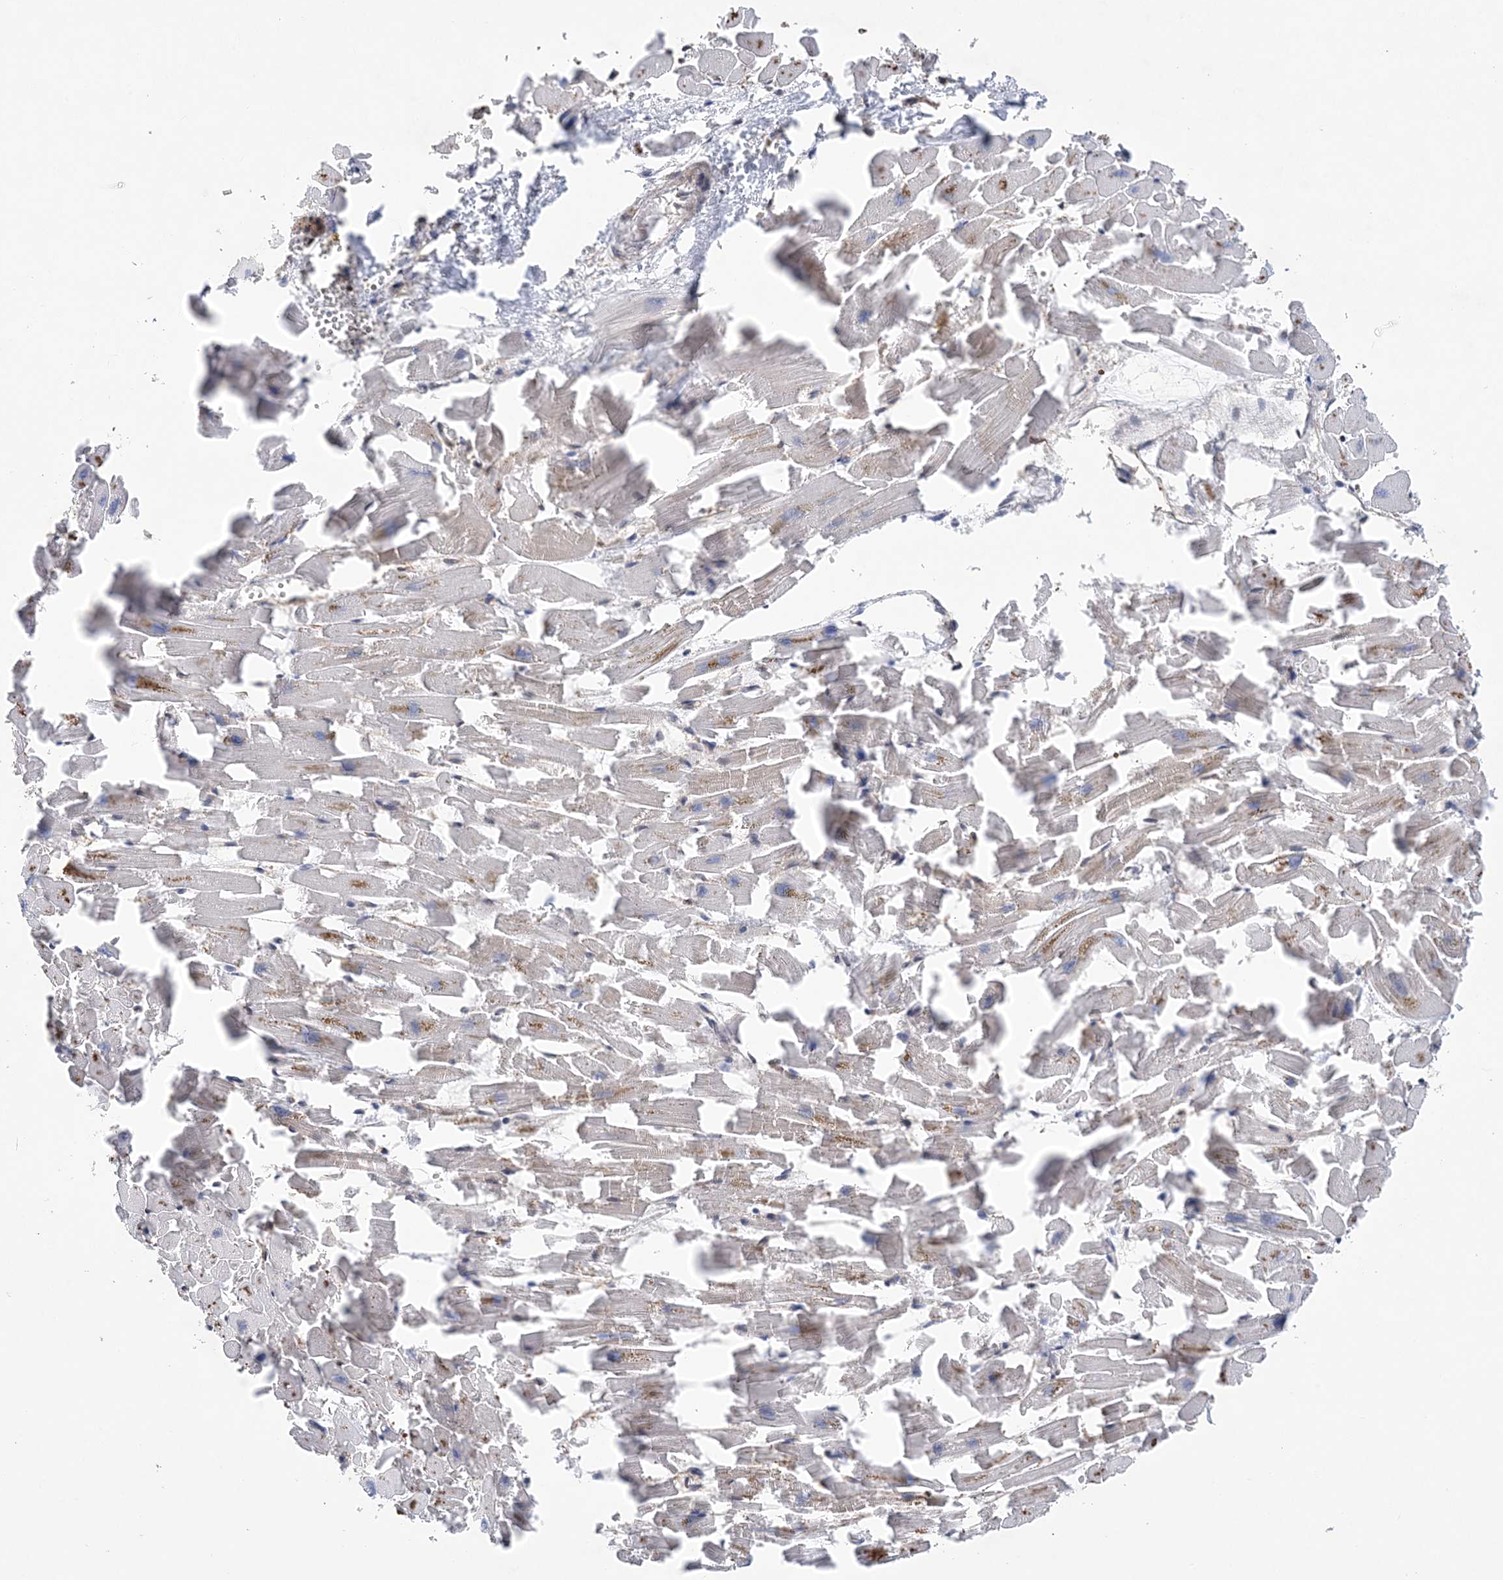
{"staining": {"intensity": "weak", "quantity": "25%-75%", "location": "cytoplasmic/membranous"}, "tissue": "heart muscle", "cell_type": "Cardiomyocytes", "image_type": "normal", "snomed": [{"axis": "morphology", "description": "Normal tissue, NOS"}, {"axis": "topography", "description": "Heart"}], "caption": "Approximately 25%-75% of cardiomyocytes in benign heart muscle reveal weak cytoplasmic/membranous protein expression as visualized by brown immunohistochemical staining.", "gene": "CCDC152", "patient": {"sex": "female", "age": 64}}